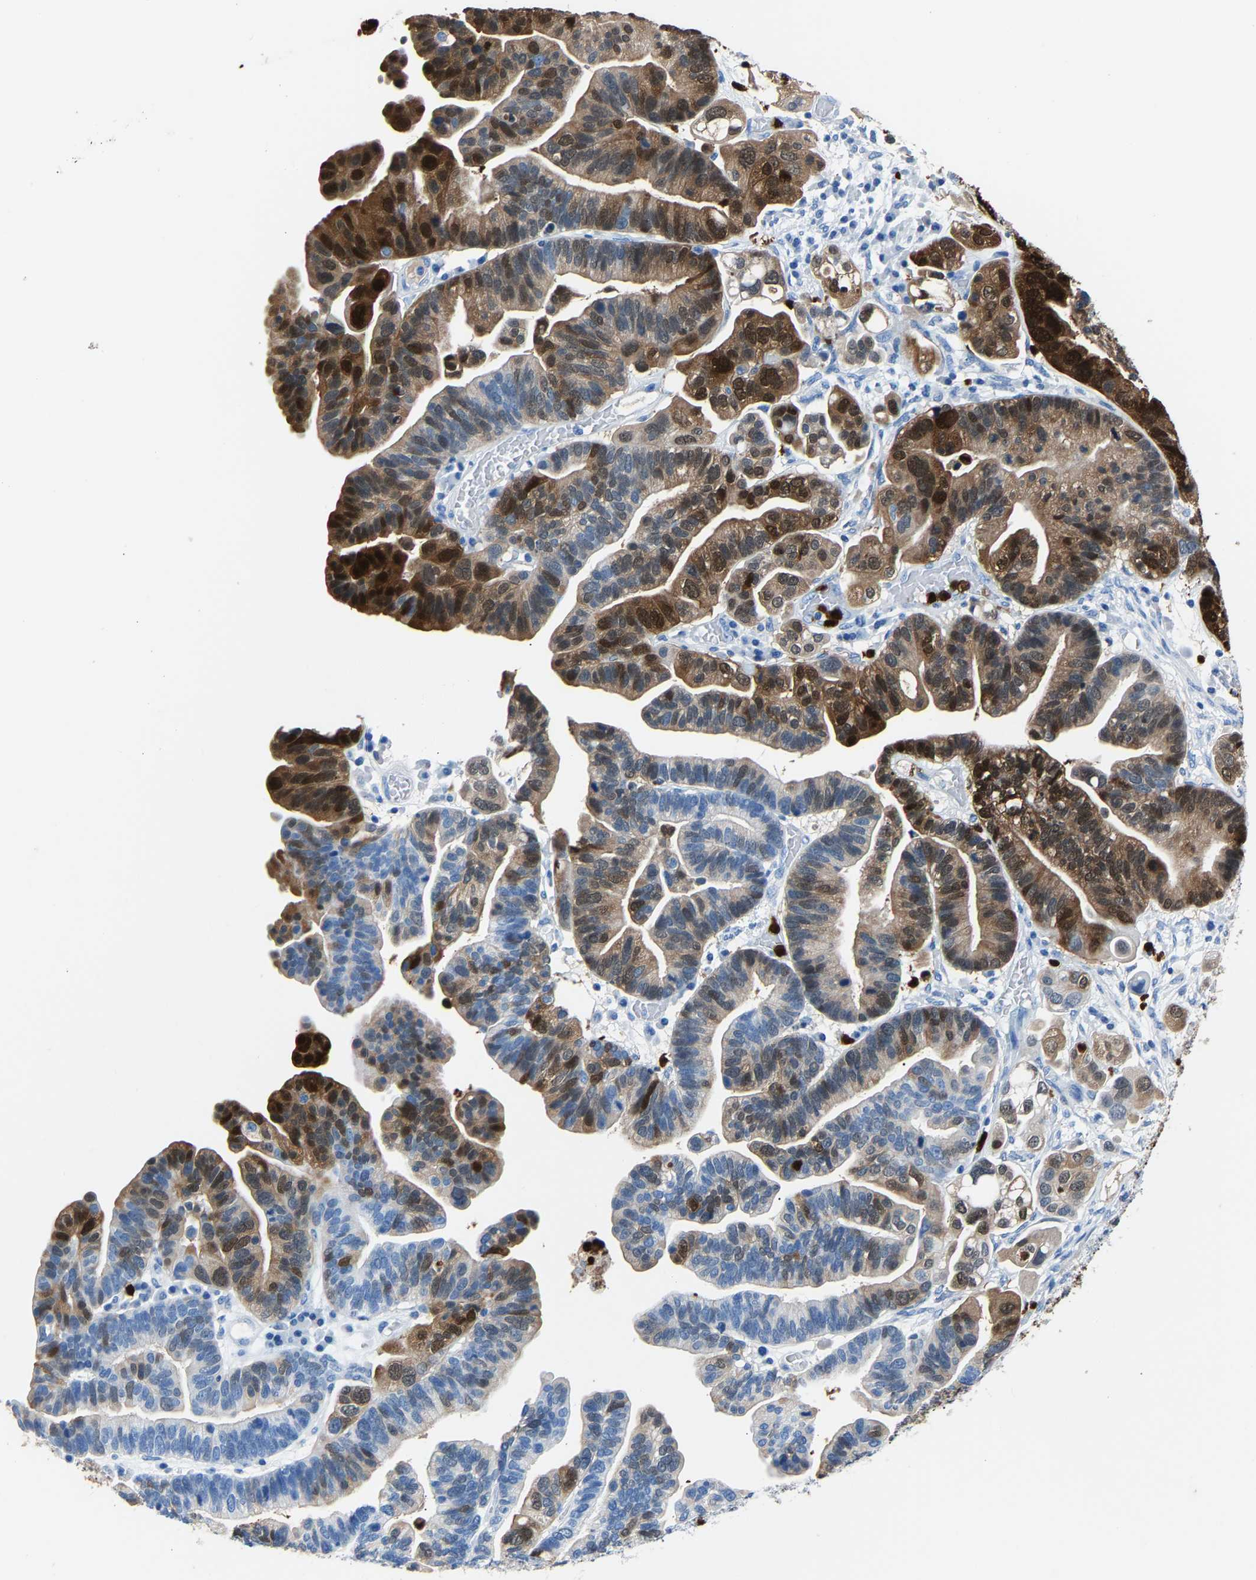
{"staining": {"intensity": "strong", "quantity": ">75%", "location": "cytoplasmic/membranous,nuclear"}, "tissue": "ovarian cancer", "cell_type": "Tumor cells", "image_type": "cancer", "snomed": [{"axis": "morphology", "description": "Cystadenocarcinoma, serous, NOS"}, {"axis": "topography", "description": "Ovary"}], "caption": "Immunohistochemical staining of ovarian cancer exhibits strong cytoplasmic/membranous and nuclear protein expression in about >75% of tumor cells. The protein of interest is stained brown, and the nuclei are stained in blue (DAB IHC with brightfield microscopy, high magnification).", "gene": "S100P", "patient": {"sex": "female", "age": 56}}